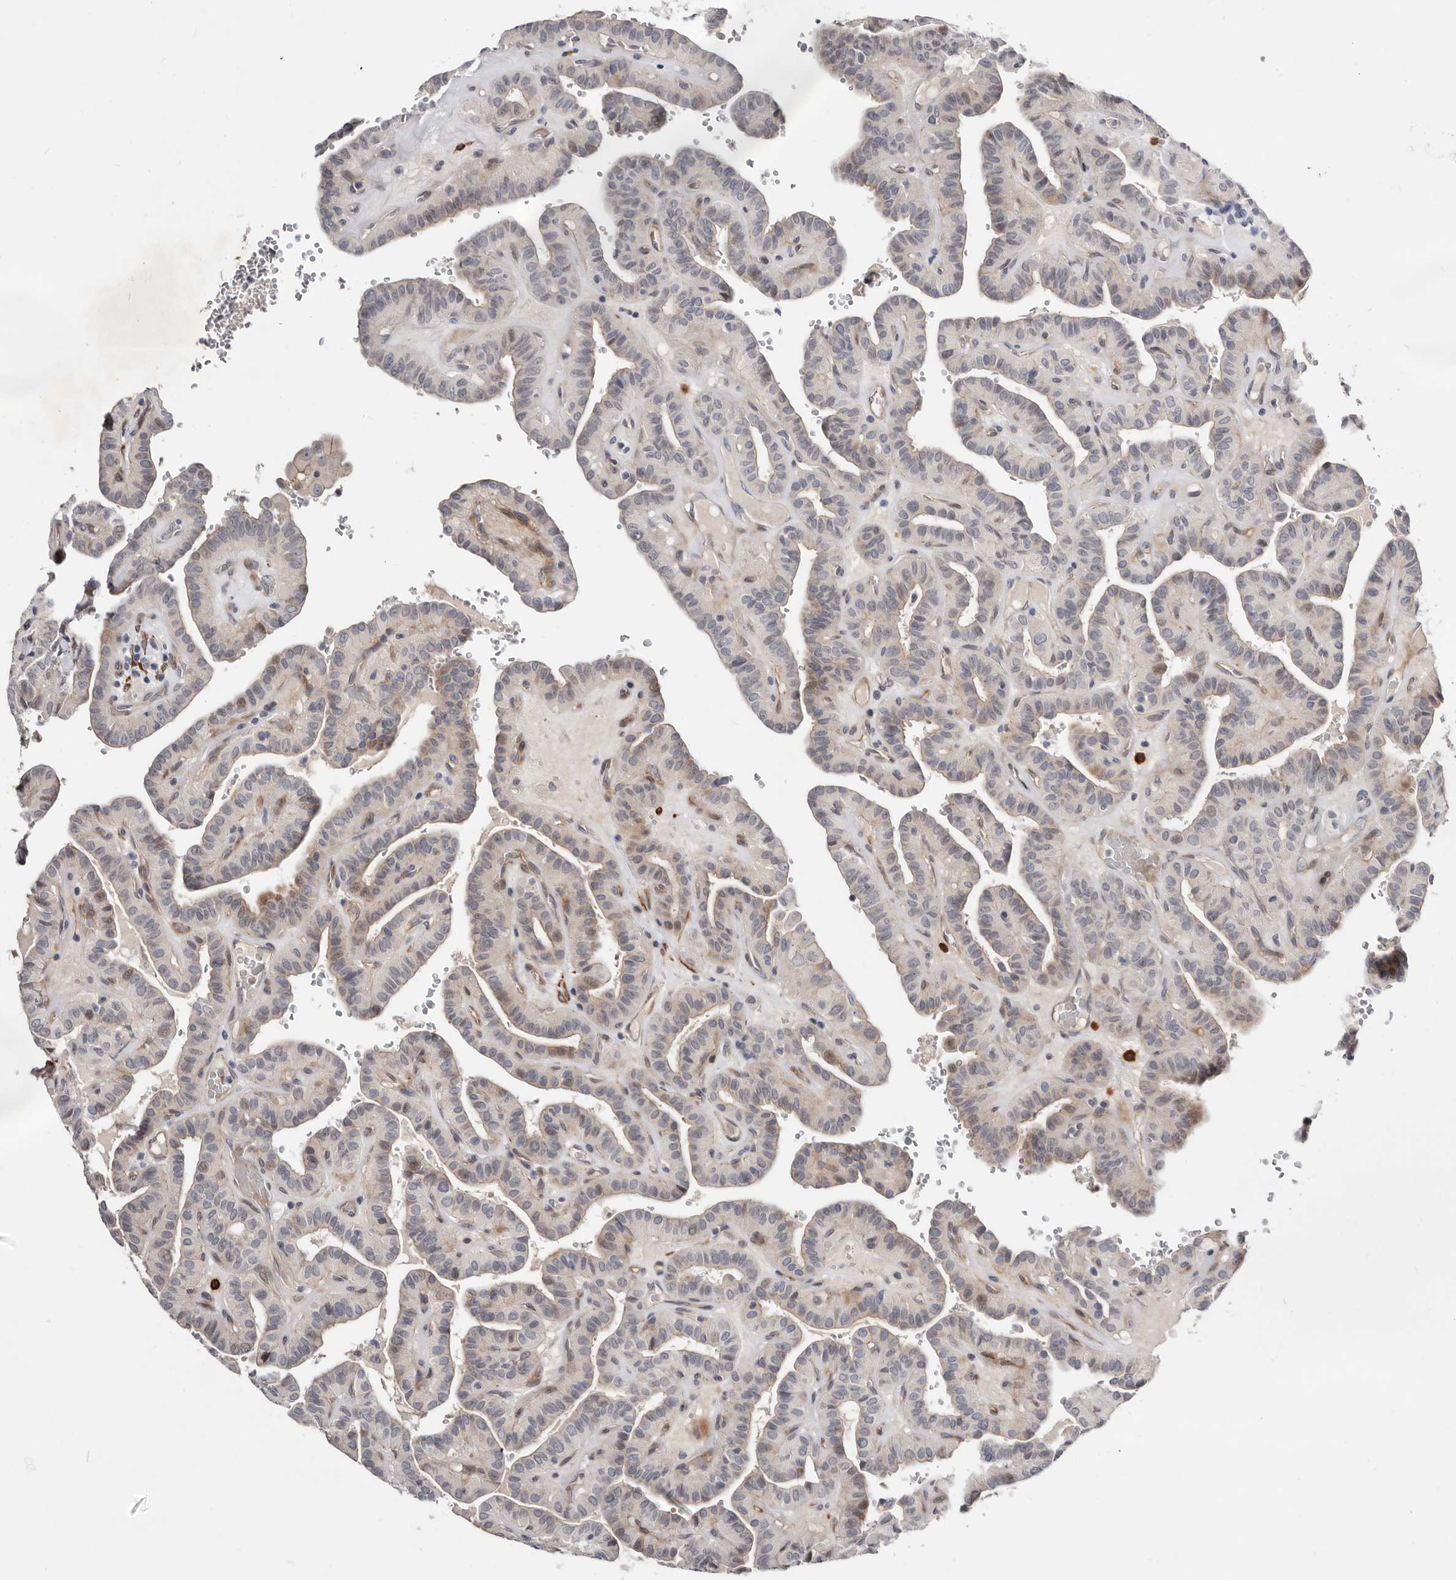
{"staining": {"intensity": "weak", "quantity": "<25%", "location": "cytoplasmic/membranous"}, "tissue": "thyroid cancer", "cell_type": "Tumor cells", "image_type": "cancer", "snomed": [{"axis": "morphology", "description": "Papillary adenocarcinoma, NOS"}, {"axis": "topography", "description": "Thyroid gland"}], "caption": "Protein analysis of thyroid papillary adenocarcinoma demonstrates no significant expression in tumor cells.", "gene": "USH1C", "patient": {"sex": "male", "age": 77}}